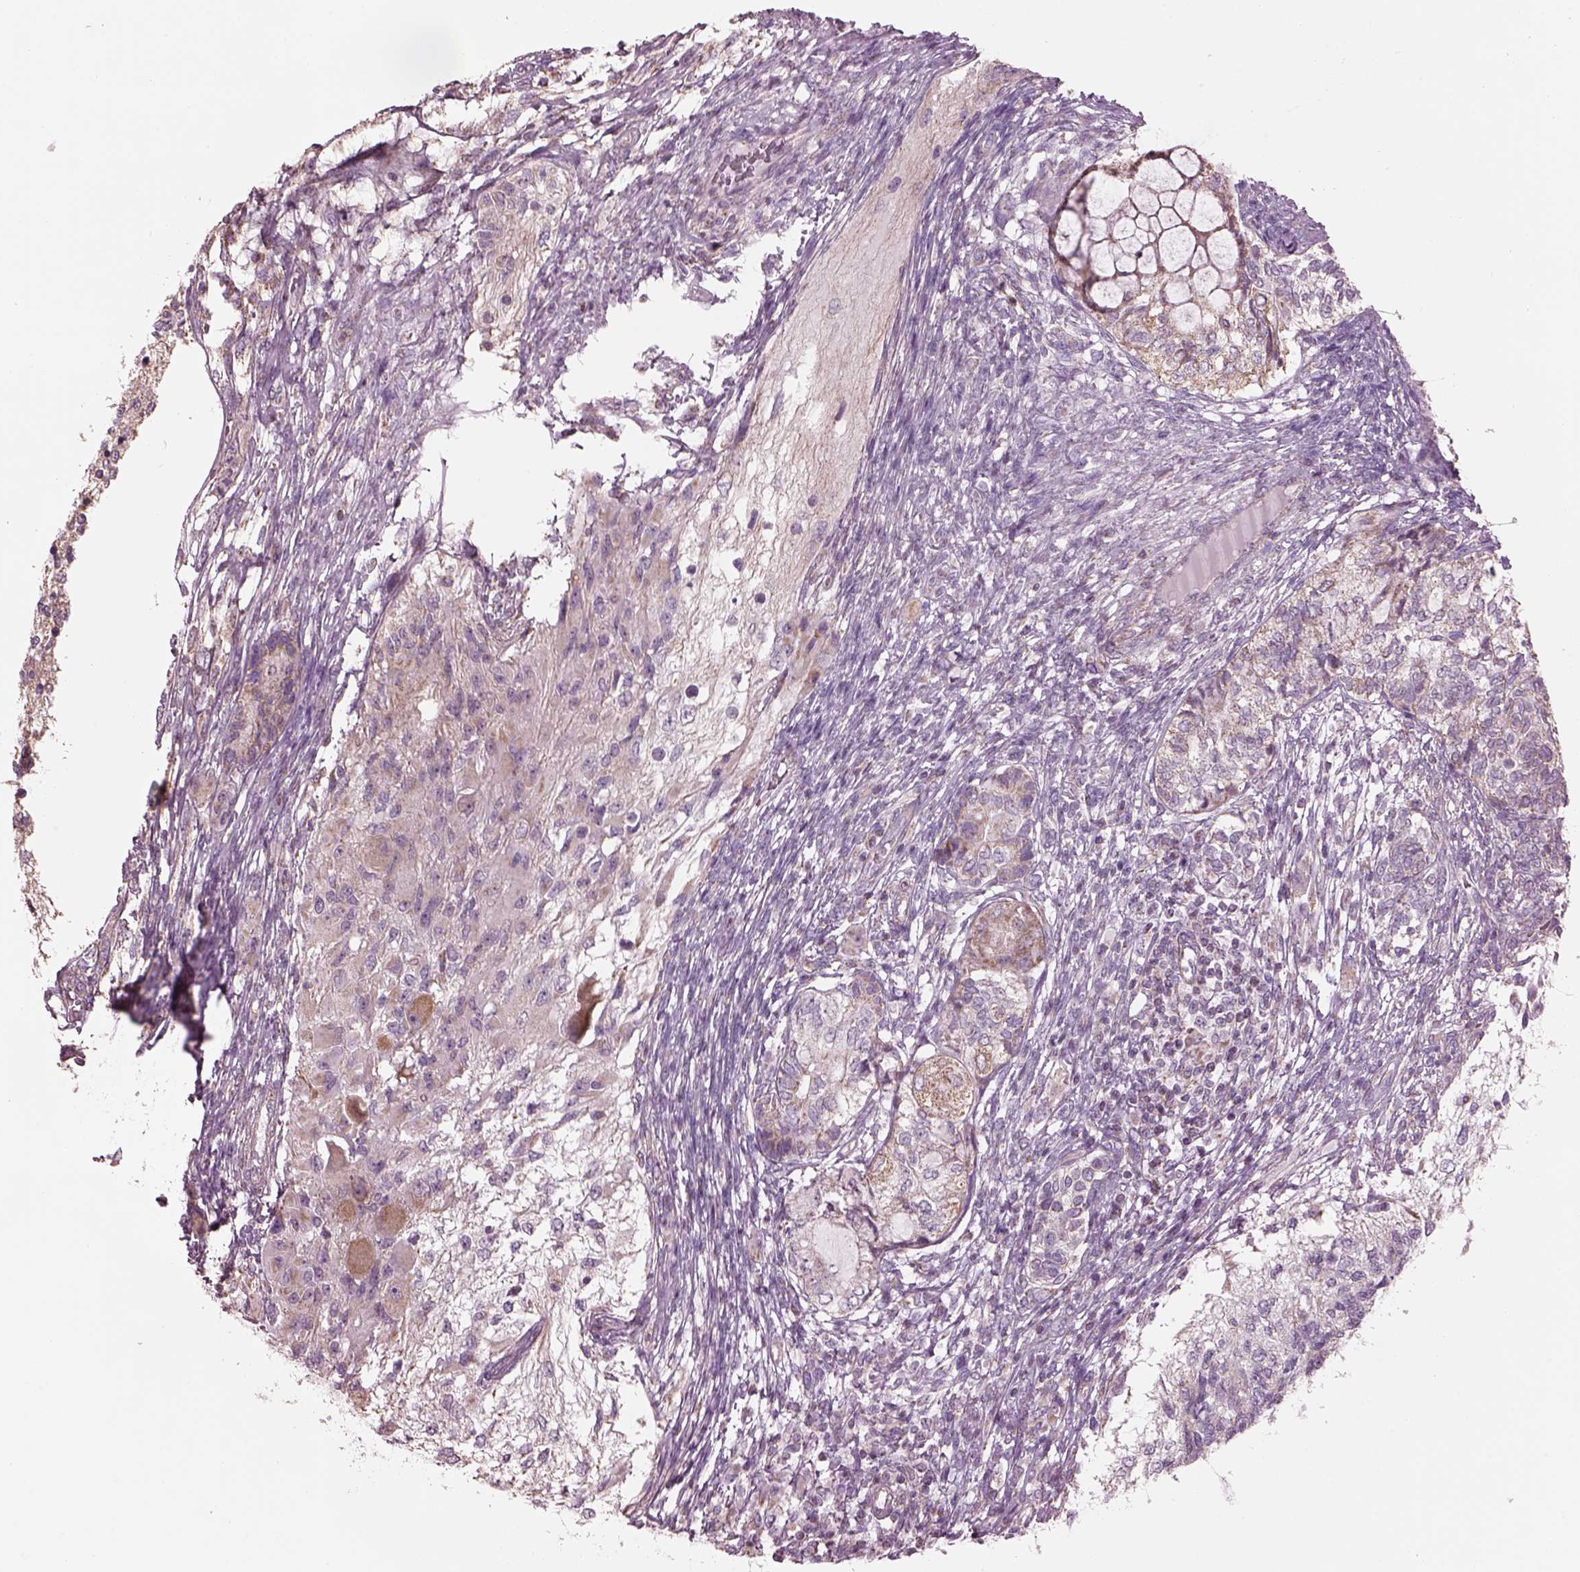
{"staining": {"intensity": "weak", "quantity": "25%-75%", "location": "cytoplasmic/membranous"}, "tissue": "testis cancer", "cell_type": "Tumor cells", "image_type": "cancer", "snomed": [{"axis": "morphology", "description": "Seminoma, NOS"}, {"axis": "morphology", "description": "Carcinoma, Embryonal, NOS"}, {"axis": "topography", "description": "Testis"}], "caption": "Immunohistochemical staining of human testis embryonal carcinoma reveals weak cytoplasmic/membranous protein positivity in about 25%-75% of tumor cells. Using DAB (3,3'-diaminobenzidine) (brown) and hematoxylin (blue) stains, captured at high magnification using brightfield microscopy.", "gene": "SPATA7", "patient": {"sex": "male", "age": 41}}